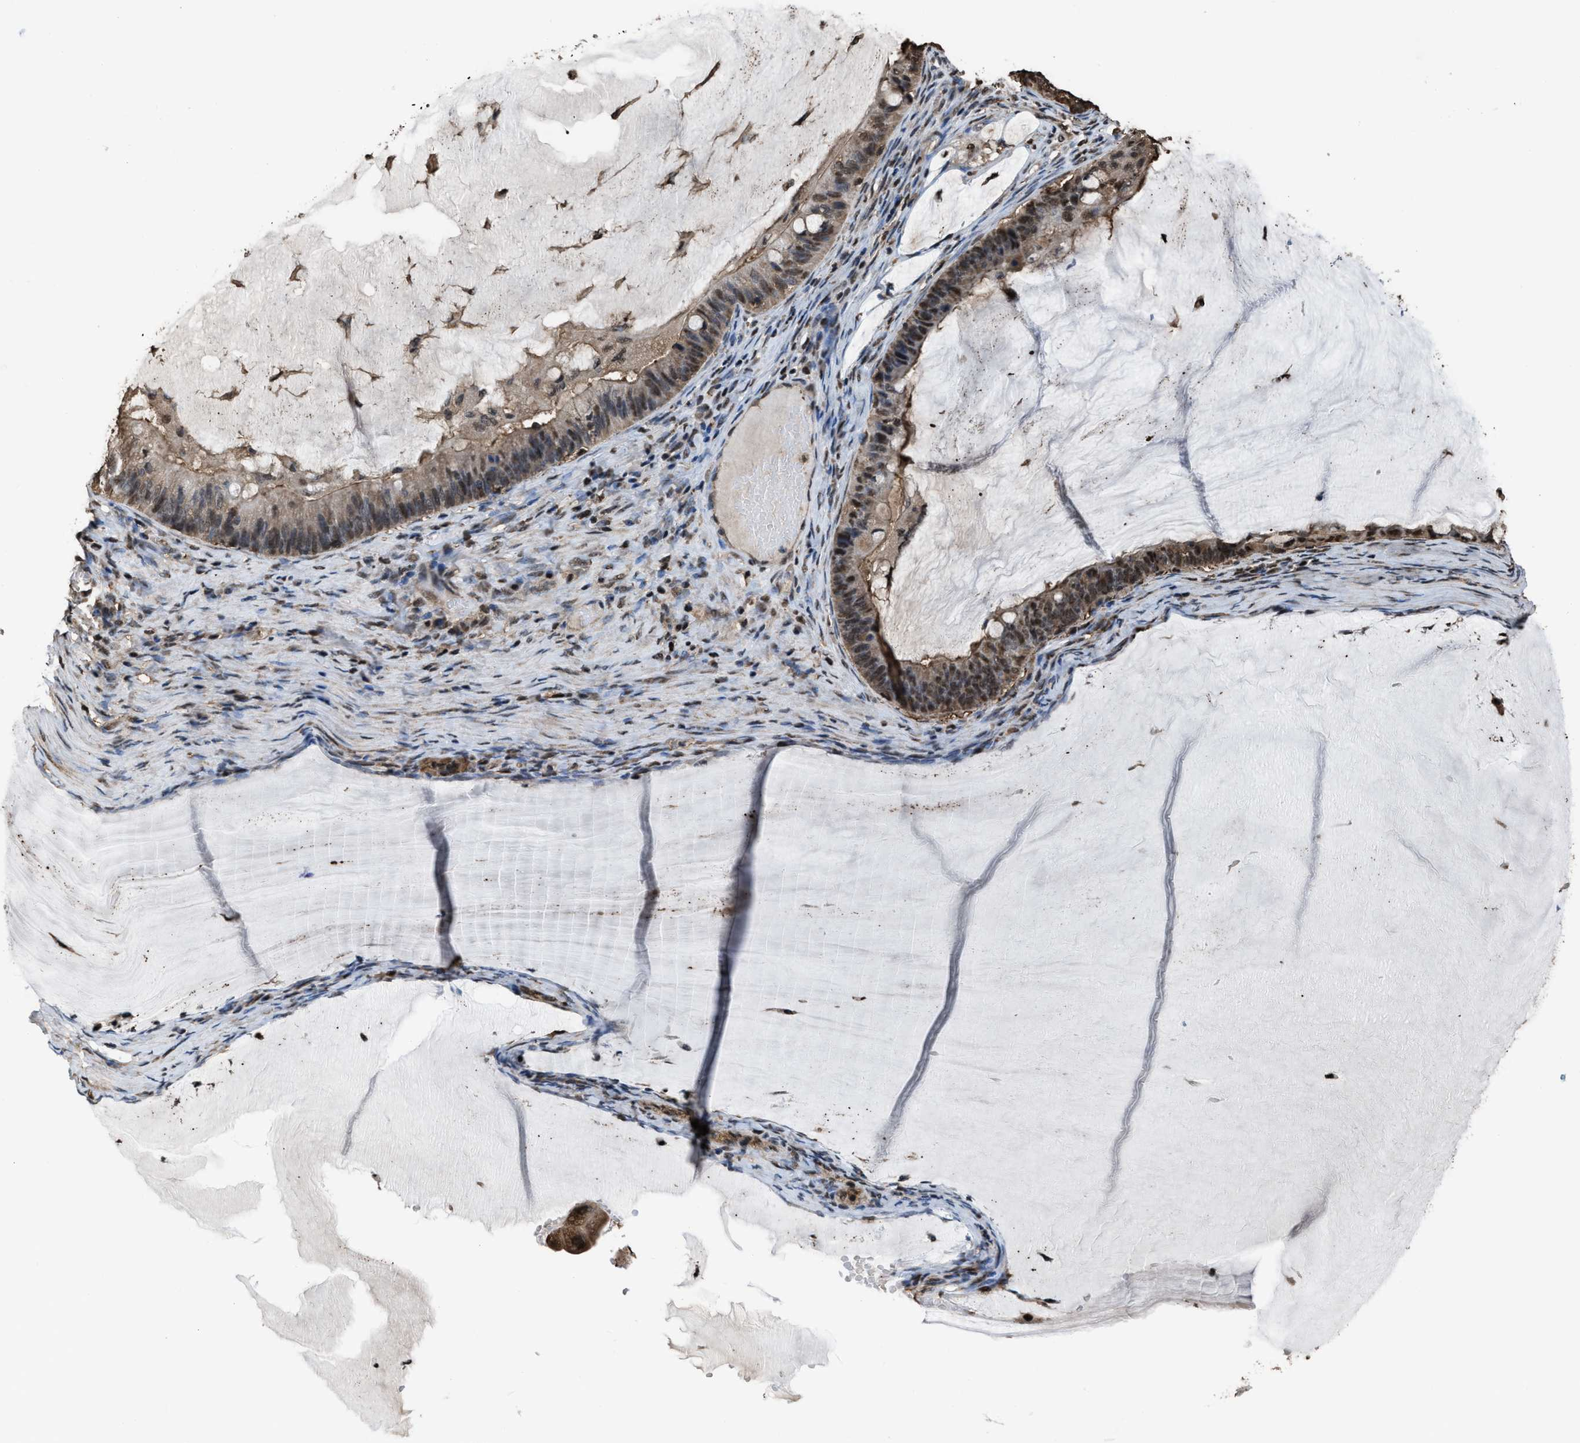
{"staining": {"intensity": "moderate", "quantity": "25%-75%", "location": "cytoplasmic/membranous,nuclear"}, "tissue": "ovarian cancer", "cell_type": "Tumor cells", "image_type": "cancer", "snomed": [{"axis": "morphology", "description": "Cystadenocarcinoma, mucinous, NOS"}, {"axis": "topography", "description": "Ovary"}], "caption": "A micrograph showing moderate cytoplasmic/membranous and nuclear expression in approximately 25%-75% of tumor cells in ovarian cancer (mucinous cystadenocarcinoma), as visualized by brown immunohistochemical staining.", "gene": "FNTA", "patient": {"sex": "female", "age": 61}}